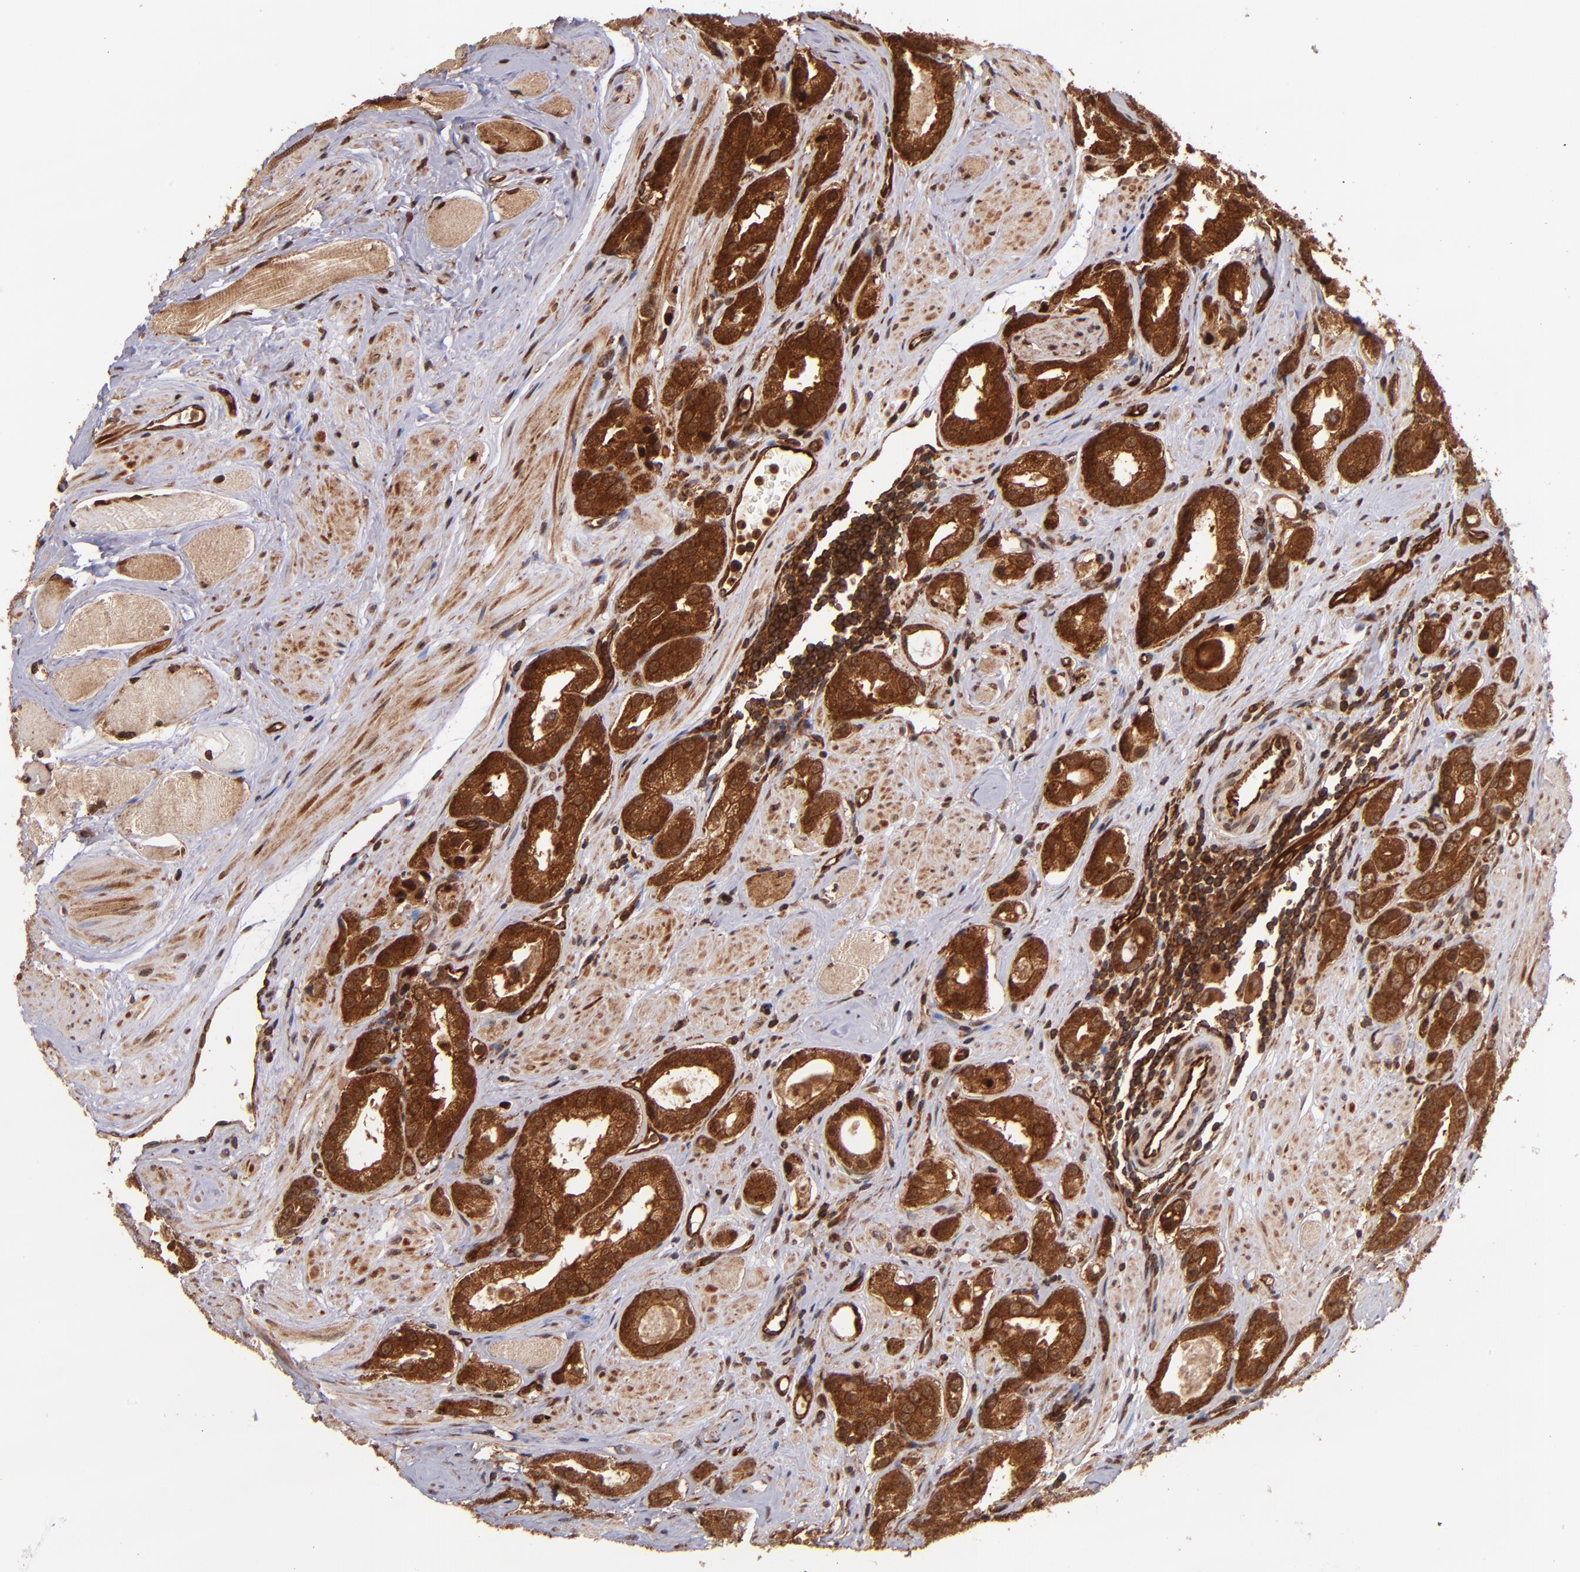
{"staining": {"intensity": "strong", "quantity": ">75%", "location": "cytoplasmic/membranous,nuclear"}, "tissue": "prostate cancer", "cell_type": "Tumor cells", "image_type": "cancer", "snomed": [{"axis": "morphology", "description": "Adenocarcinoma, Medium grade"}, {"axis": "topography", "description": "Prostate"}], "caption": "A brown stain highlights strong cytoplasmic/membranous and nuclear staining of a protein in human prostate cancer tumor cells.", "gene": "STX8", "patient": {"sex": "male", "age": 53}}